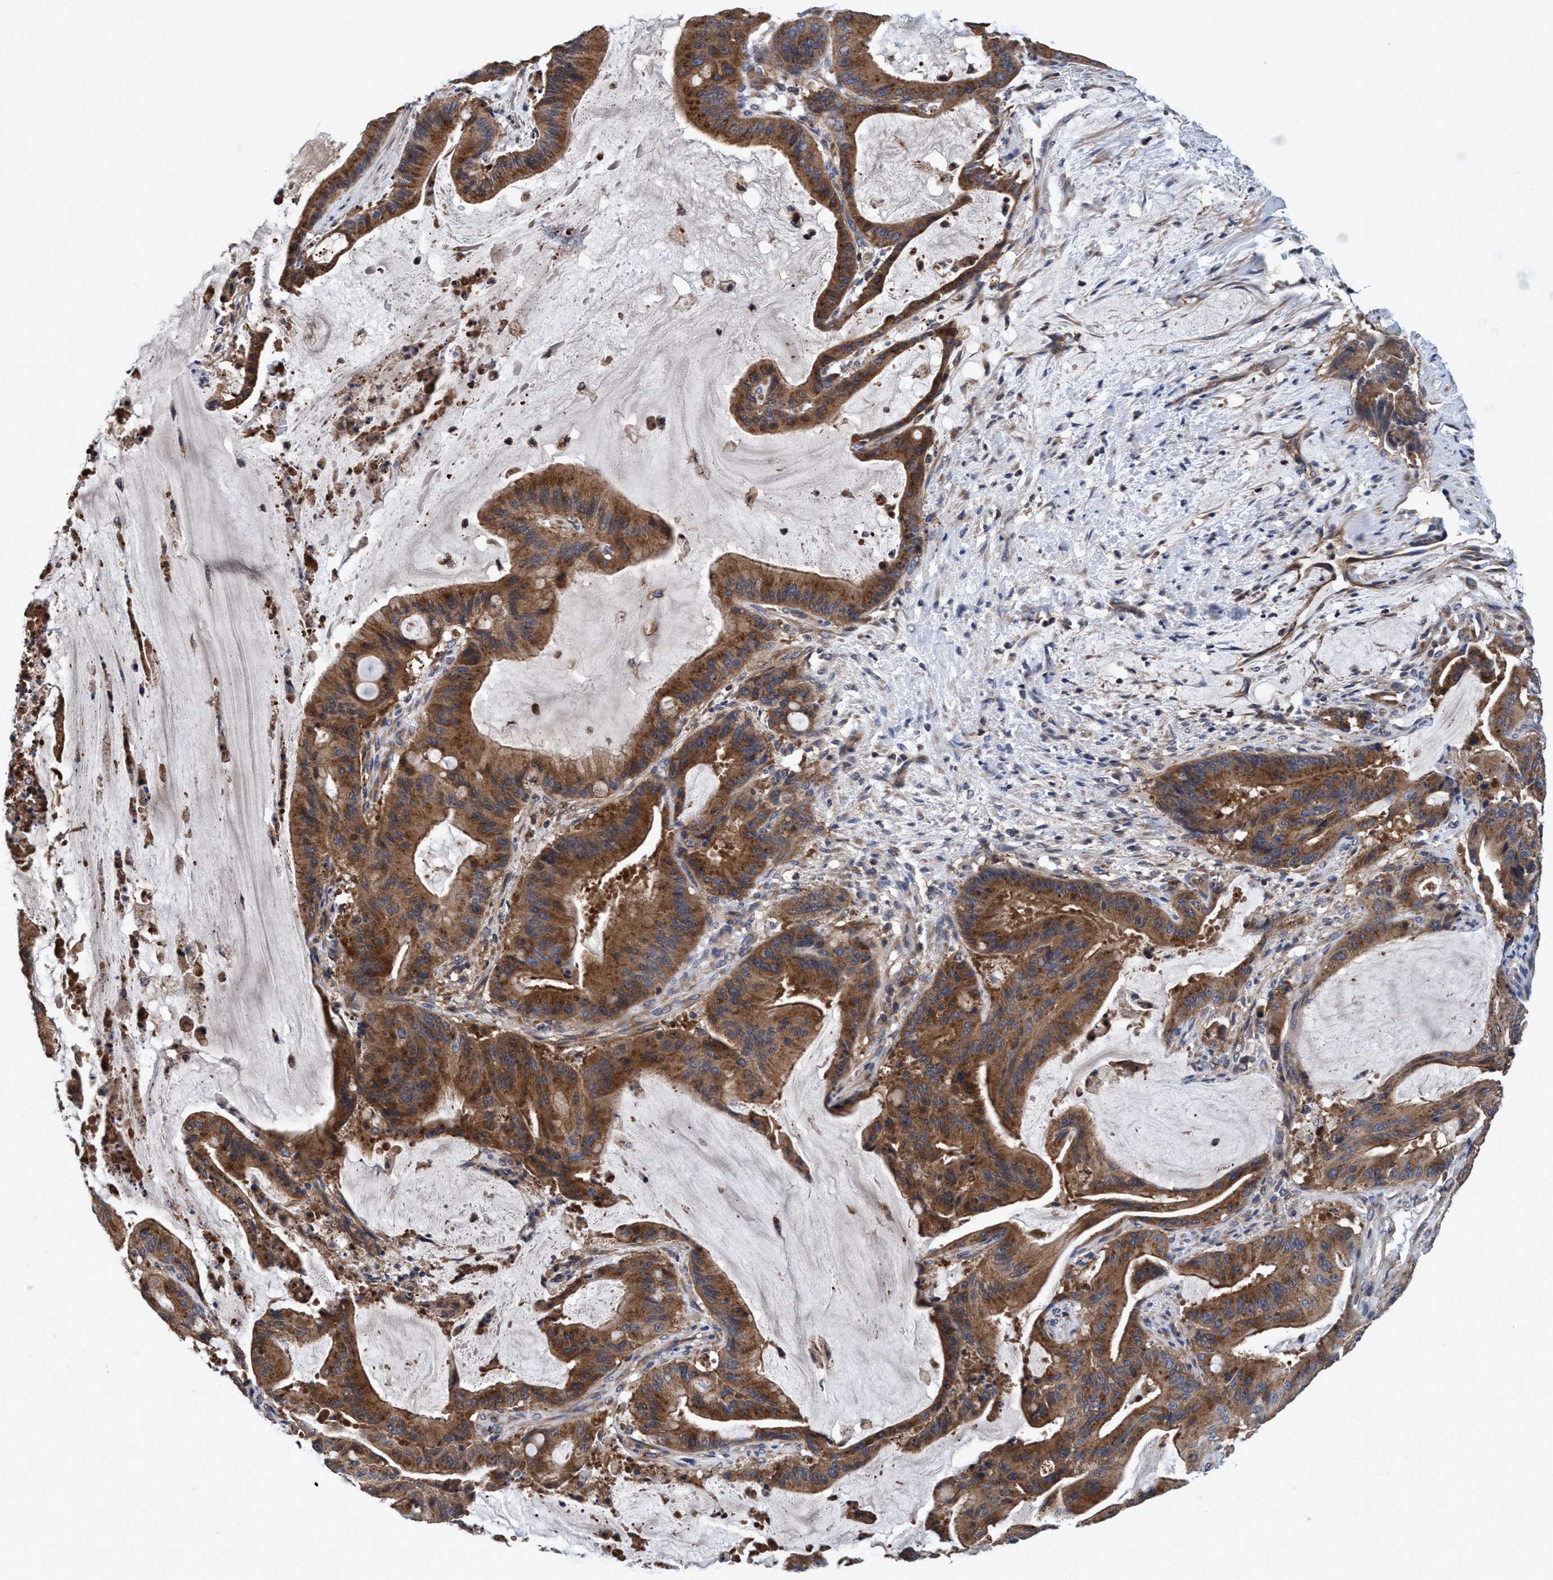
{"staining": {"intensity": "moderate", "quantity": ">75%", "location": "cytoplasmic/membranous"}, "tissue": "liver cancer", "cell_type": "Tumor cells", "image_type": "cancer", "snomed": [{"axis": "morphology", "description": "Normal tissue, NOS"}, {"axis": "morphology", "description": "Cholangiocarcinoma"}, {"axis": "topography", "description": "Liver"}, {"axis": "topography", "description": "Peripheral nerve tissue"}], "caption": "Liver cholangiocarcinoma stained with DAB (3,3'-diaminobenzidine) immunohistochemistry reveals medium levels of moderate cytoplasmic/membranous staining in about >75% of tumor cells. (brown staining indicates protein expression, while blue staining denotes nuclei).", "gene": "CALCOCO2", "patient": {"sex": "female", "age": 73}}